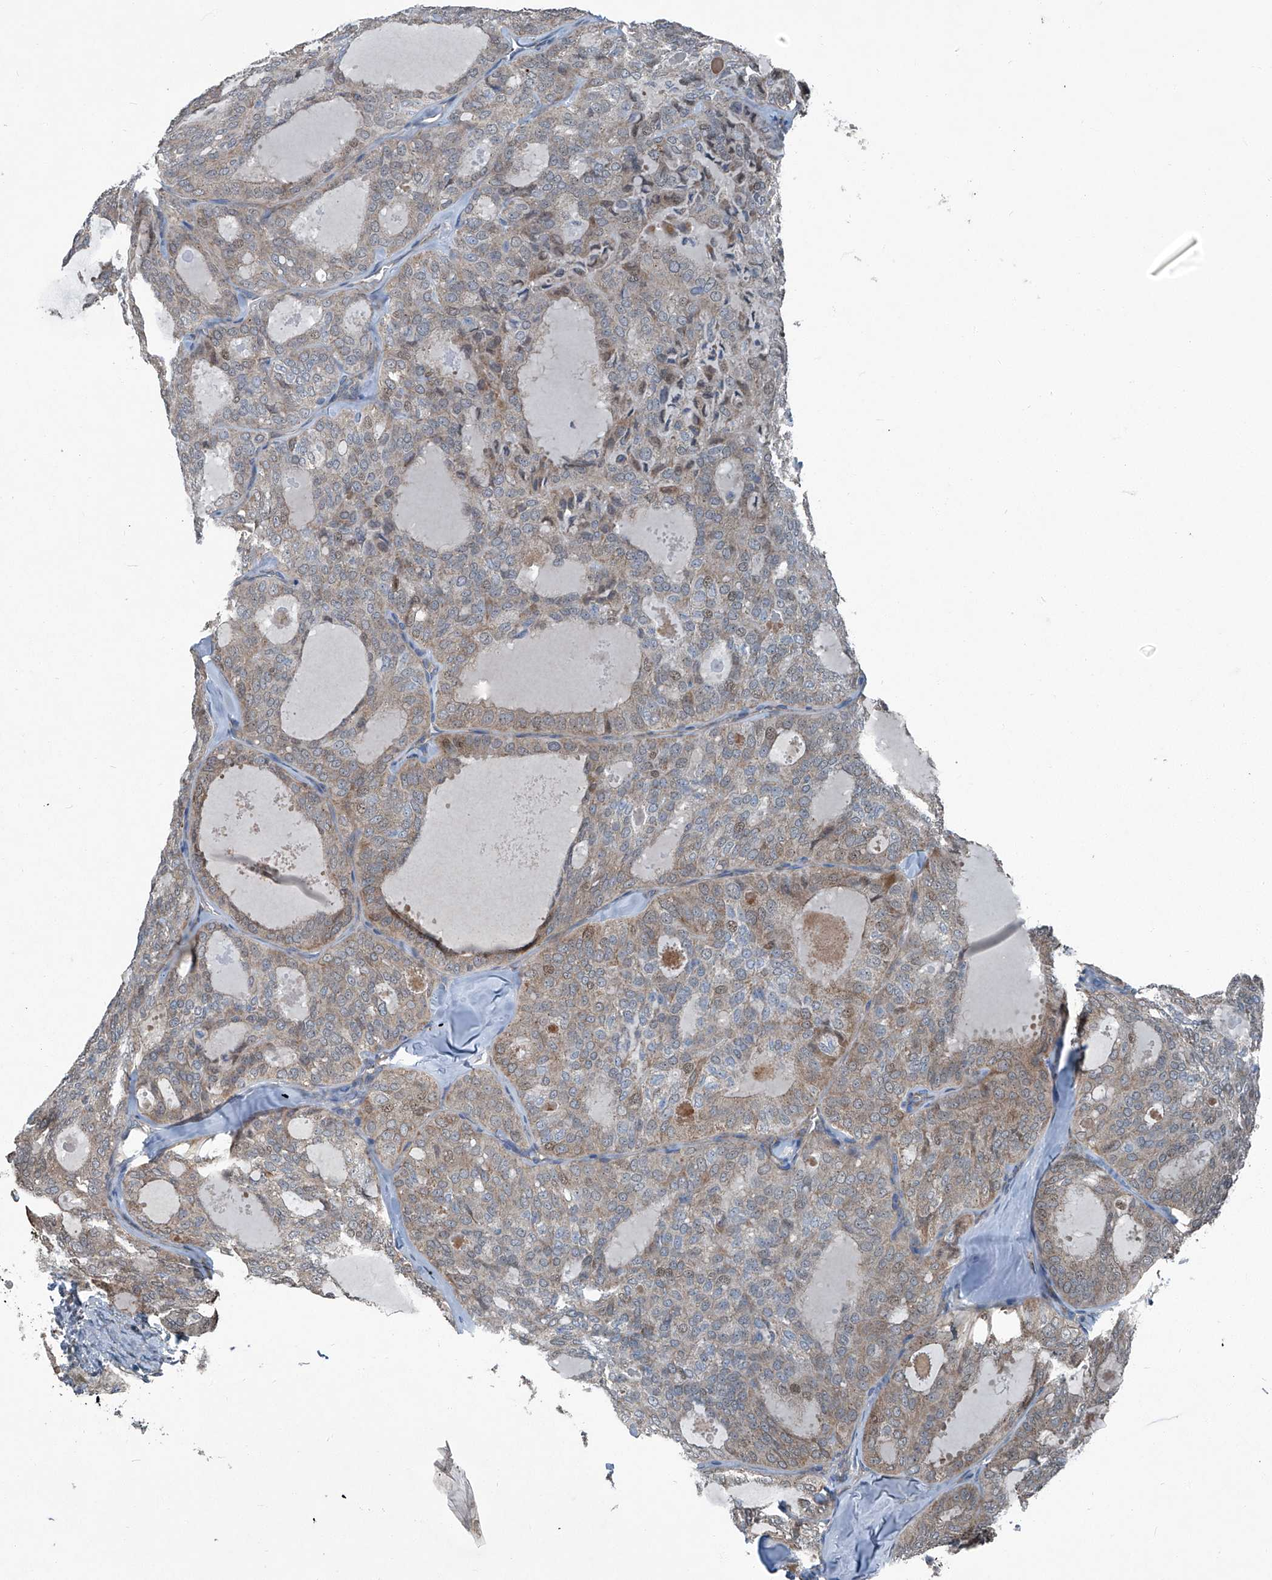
{"staining": {"intensity": "weak", "quantity": "25%-75%", "location": "cytoplasmic/membranous"}, "tissue": "thyroid cancer", "cell_type": "Tumor cells", "image_type": "cancer", "snomed": [{"axis": "morphology", "description": "Follicular adenoma carcinoma, NOS"}, {"axis": "topography", "description": "Thyroid gland"}], "caption": "Follicular adenoma carcinoma (thyroid) was stained to show a protein in brown. There is low levels of weak cytoplasmic/membranous positivity in approximately 25%-75% of tumor cells.", "gene": "SENP2", "patient": {"sex": "male", "age": 75}}